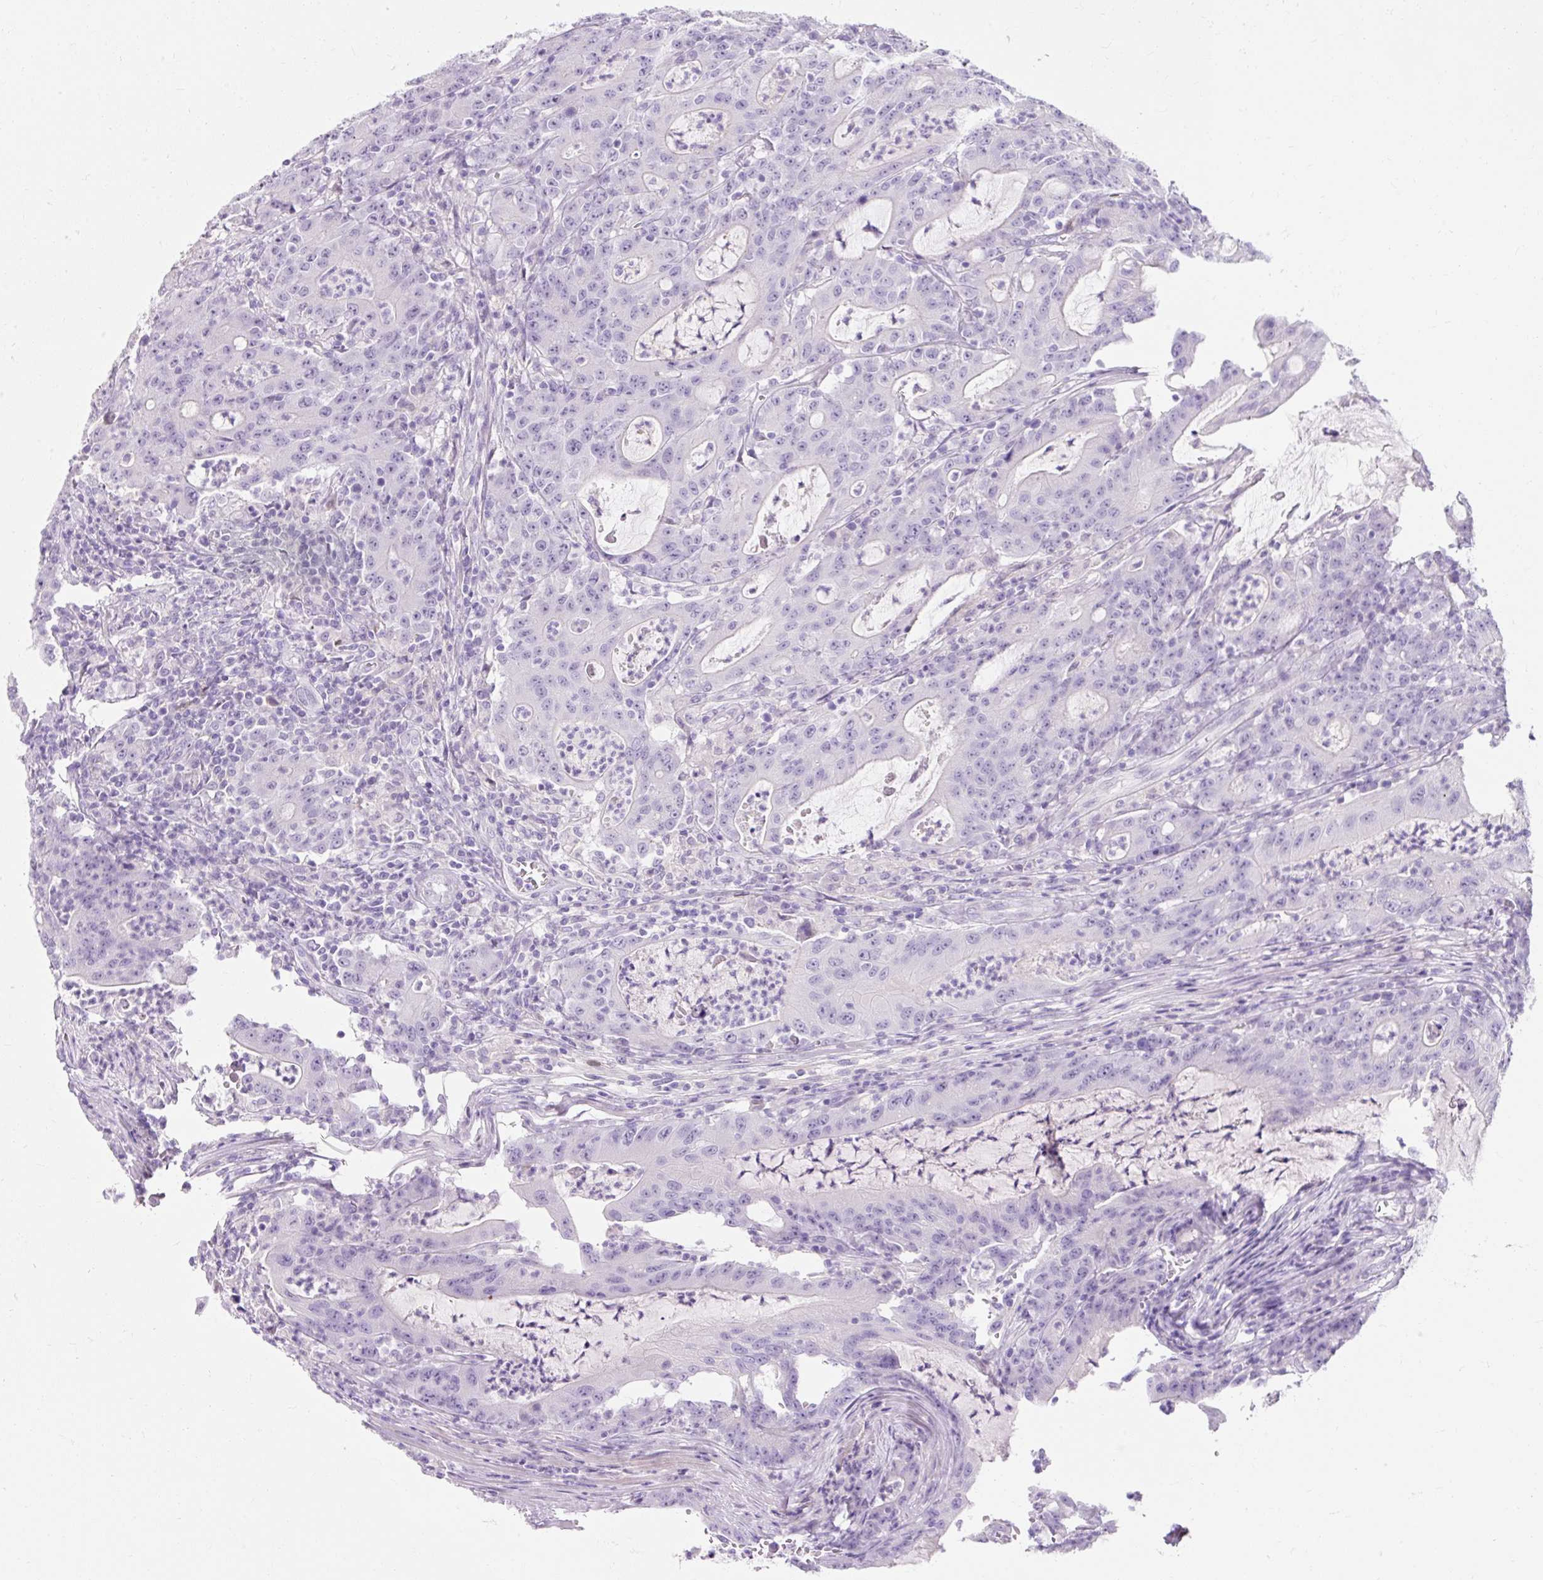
{"staining": {"intensity": "negative", "quantity": "none", "location": "none"}, "tissue": "colorectal cancer", "cell_type": "Tumor cells", "image_type": "cancer", "snomed": [{"axis": "morphology", "description": "Adenocarcinoma, NOS"}, {"axis": "topography", "description": "Colon"}], "caption": "High magnification brightfield microscopy of colorectal cancer (adenocarcinoma) stained with DAB (3,3'-diaminobenzidine) (brown) and counterstained with hematoxylin (blue): tumor cells show no significant expression. Nuclei are stained in blue.", "gene": "CLDN25", "patient": {"sex": "male", "age": 83}}